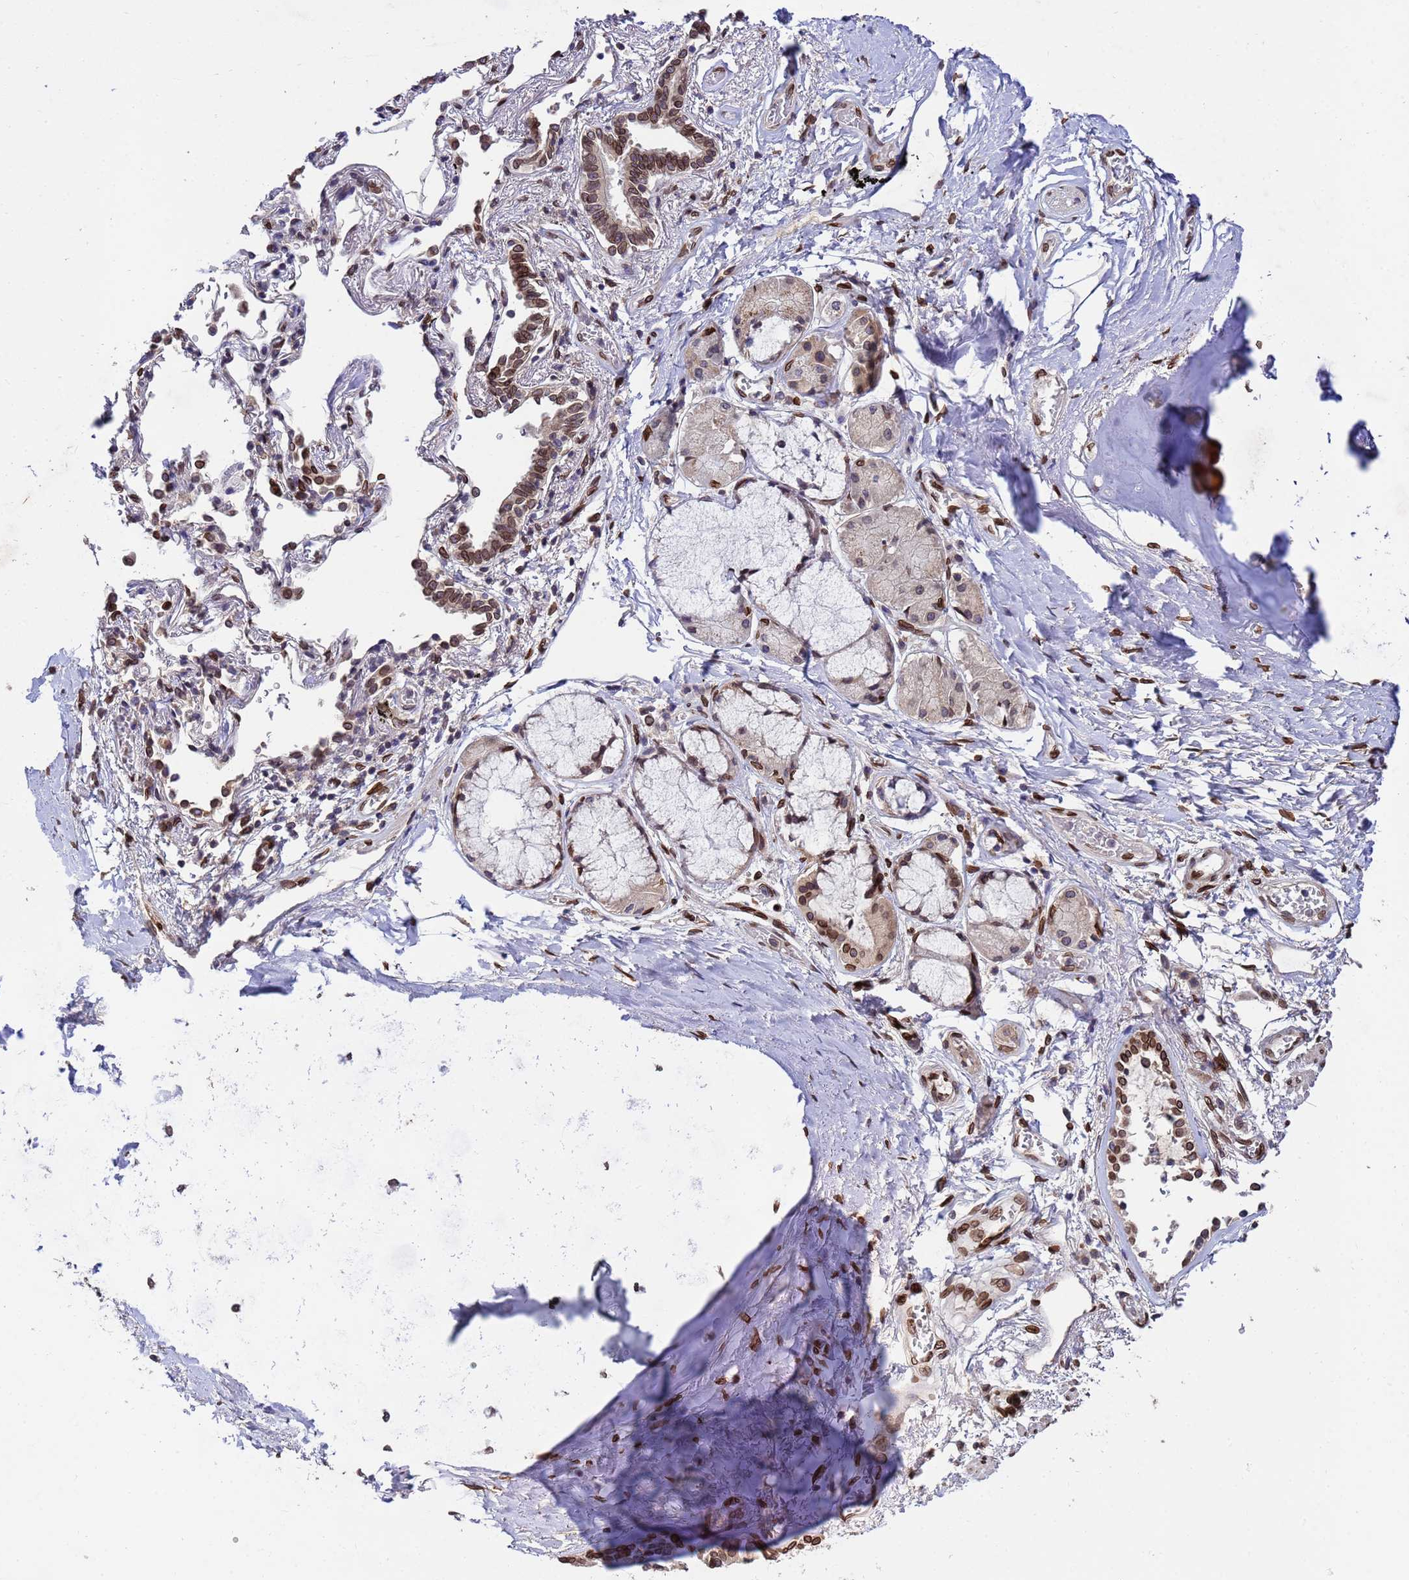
{"staining": {"intensity": "weak", "quantity": "<25%", "location": "nuclear"}, "tissue": "adipose tissue", "cell_type": "Adipocytes", "image_type": "normal", "snomed": [{"axis": "morphology", "description": "Normal tissue, NOS"}, {"axis": "topography", "description": "Cartilage tissue"}], "caption": "An image of adipose tissue stained for a protein exhibits no brown staining in adipocytes.", "gene": "GPR135", "patient": {"sex": "male", "age": 73}}